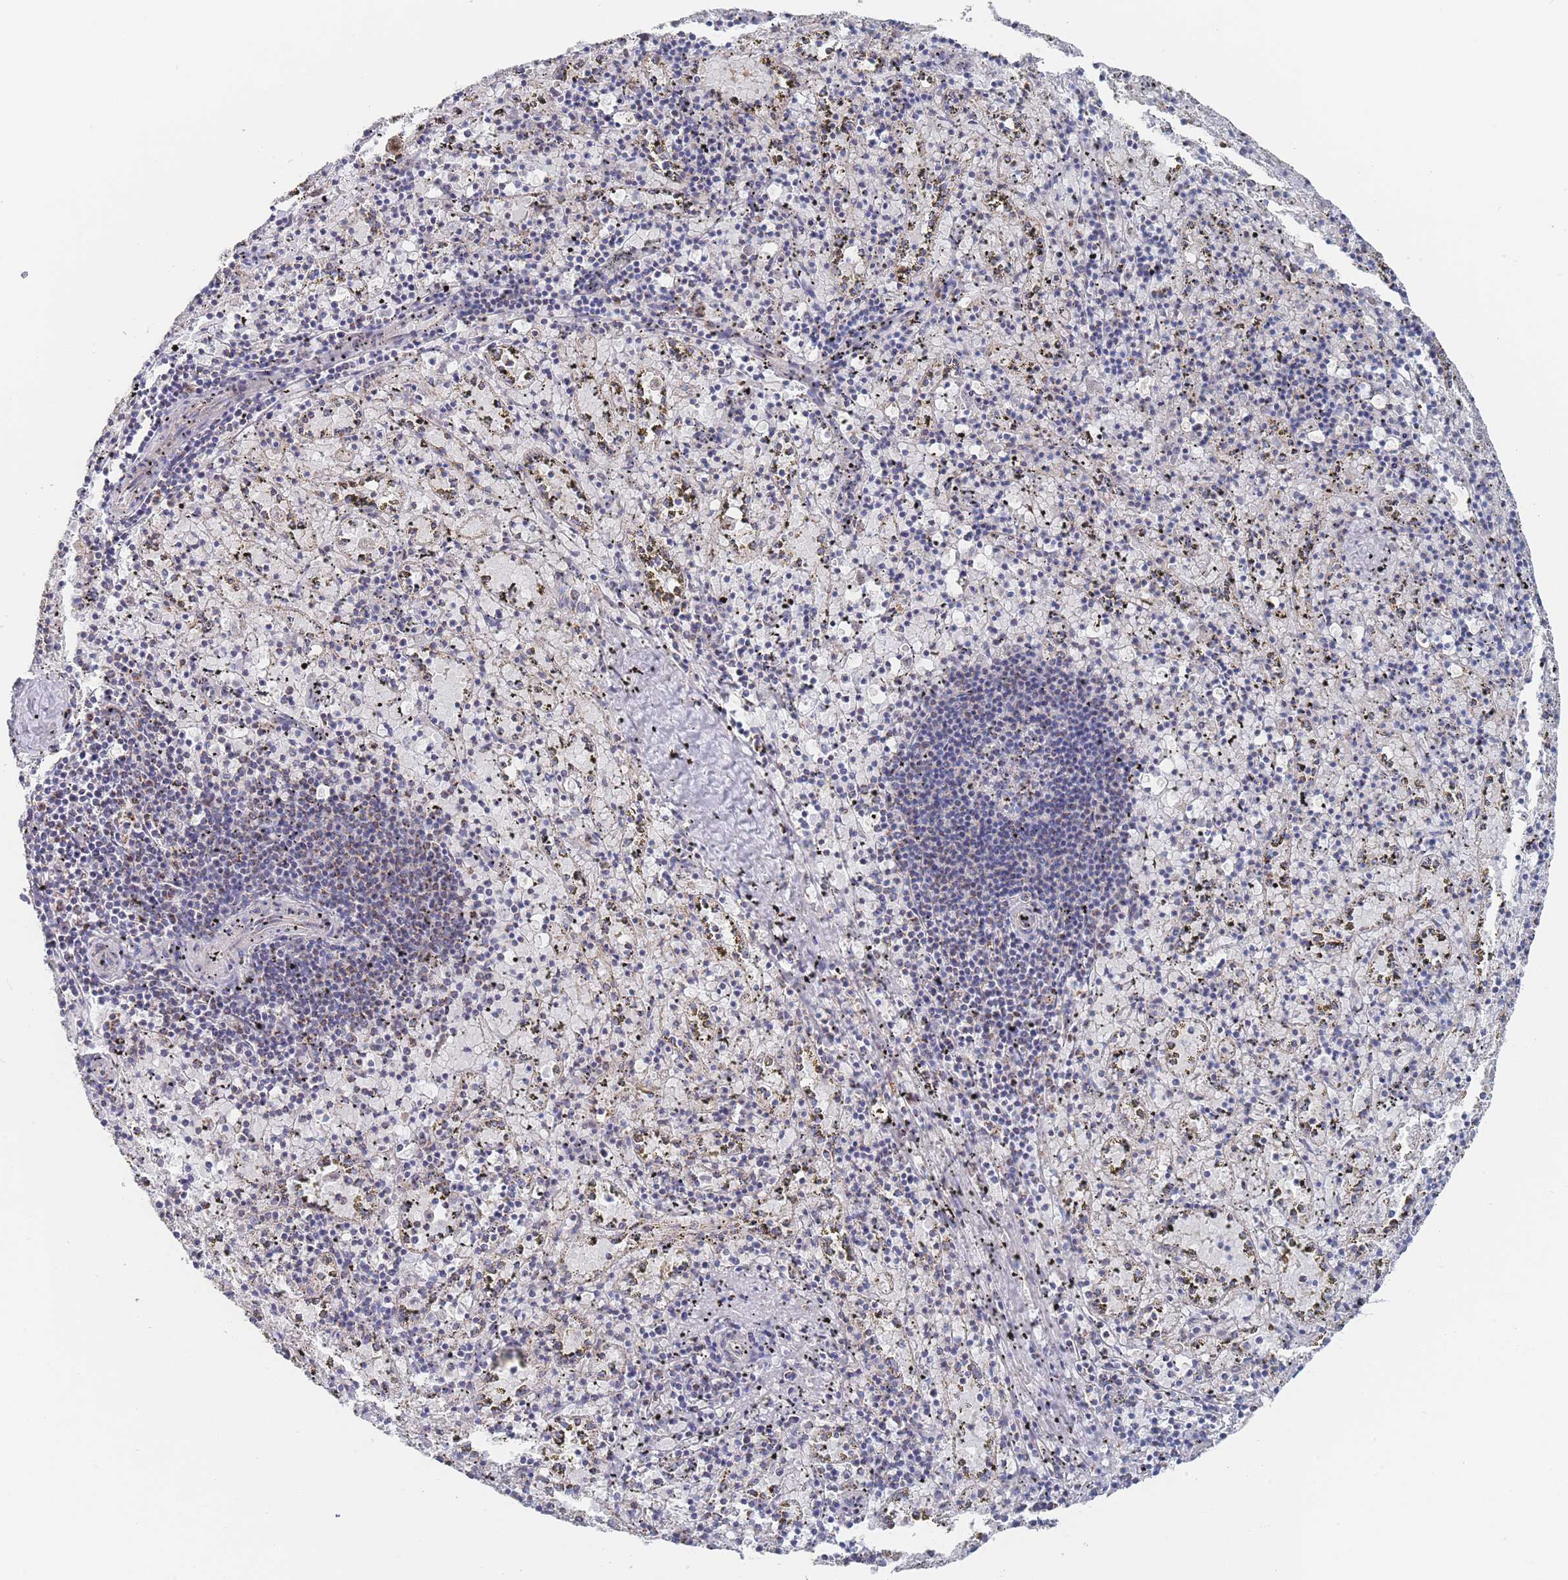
{"staining": {"intensity": "moderate", "quantity": "<25%", "location": "cytoplasmic/membranous"}, "tissue": "spleen", "cell_type": "Cells in red pulp", "image_type": "normal", "snomed": [{"axis": "morphology", "description": "Normal tissue, NOS"}, {"axis": "topography", "description": "Spleen"}], "caption": "Protein staining displays moderate cytoplasmic/membranous positivity in approximately <25% of cells in red pulp in normal spleen.", "gene": "IKZF4", "patient": {"sex": "male", "age": 11}}